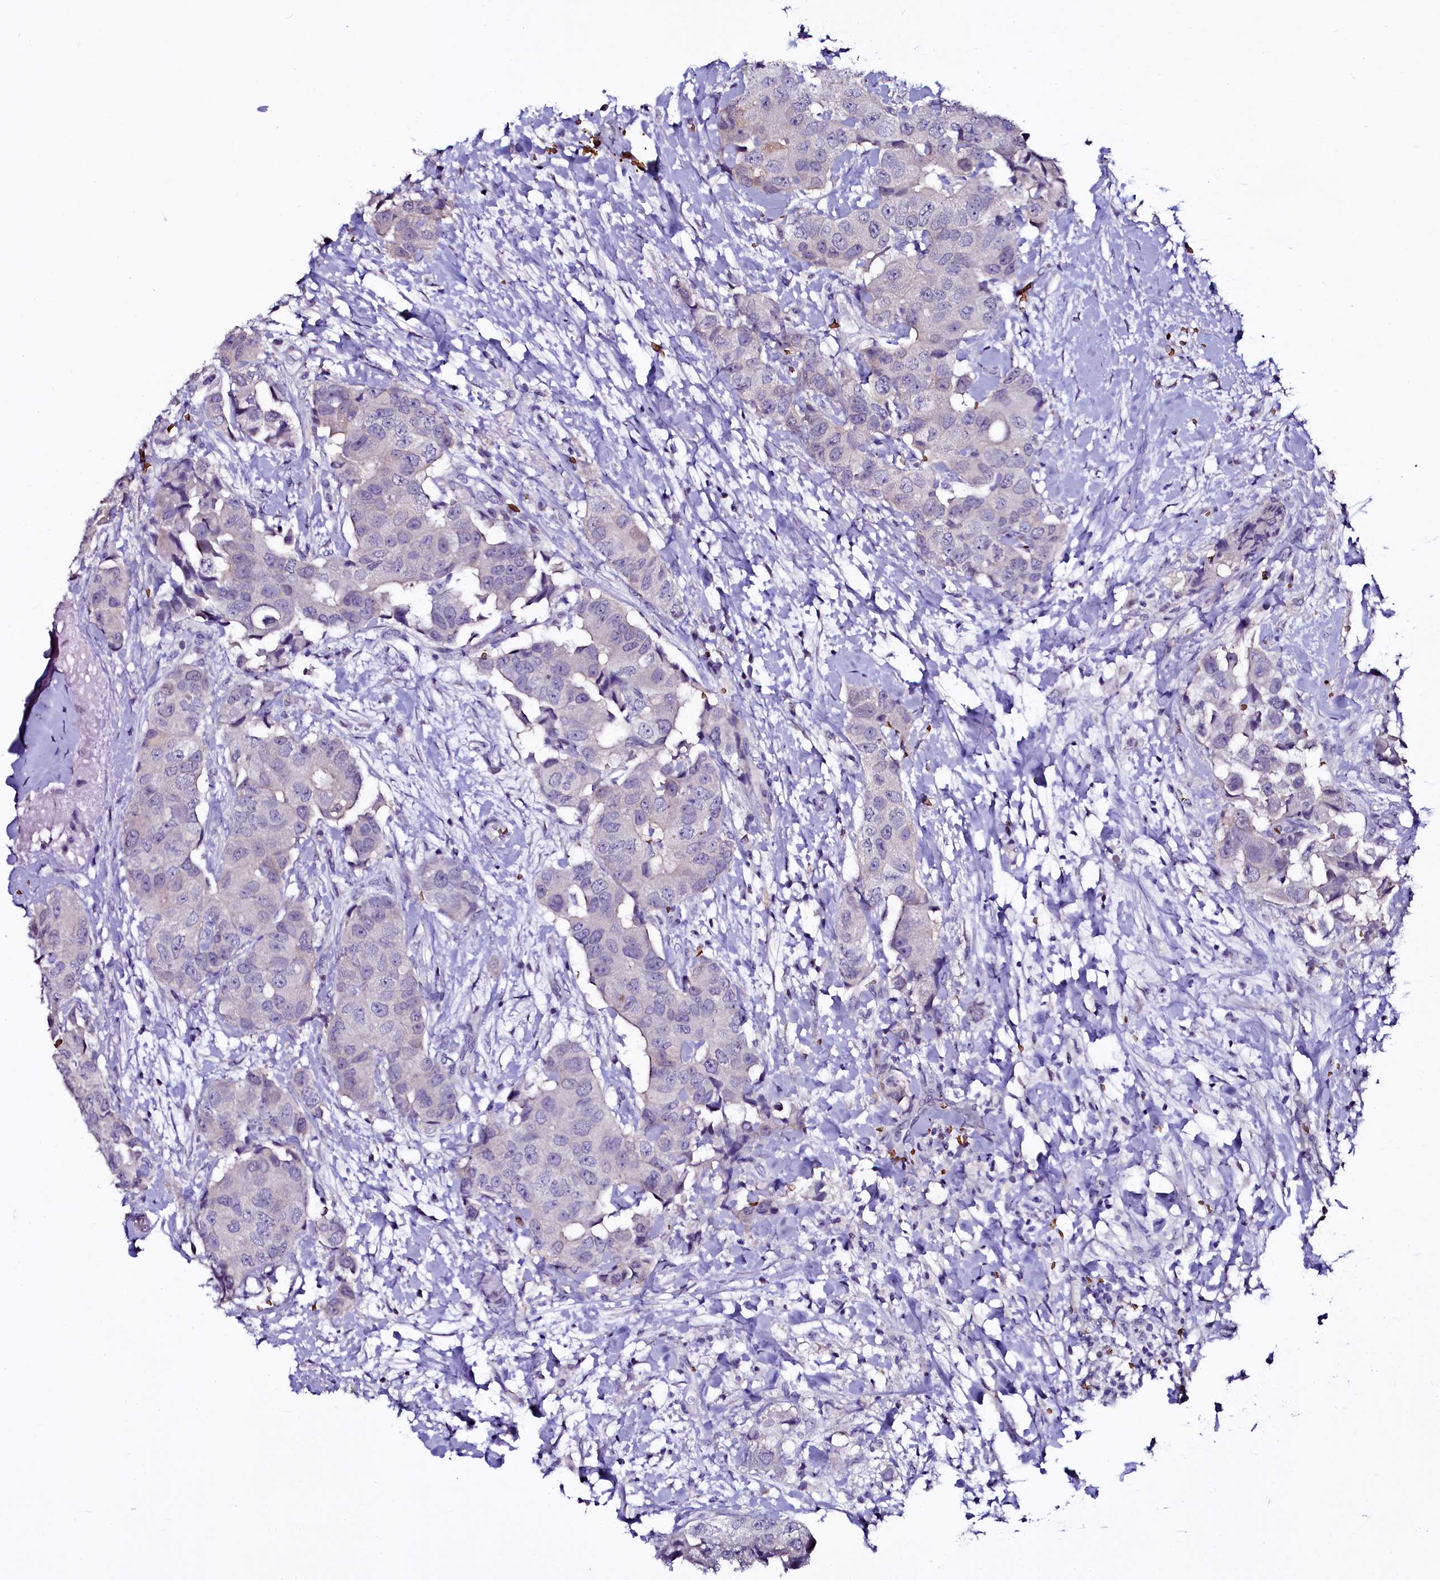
{"staining": {"intensity": "negative", "quantity": "none", "location": "none"}, "tissue": "breast cancer", "cell_type": "Tumor cells", "image_type": "cancer", "snomed": [{"axis": "morphology", "description": "Normal tissue, NOS"}, {"axis": "morphology", "description": "Duct carcinoma"}, {"axis": "topography", "description": "Breast"}], "caption": "A micrograph of human breast infiltrating ductal carcinoma is negative for staining in tumor cells. (DAB IHC with hematoxylin counter stain).", "gene": "CTDSPL2", "patient": {"sex": "female", "age": 62}}